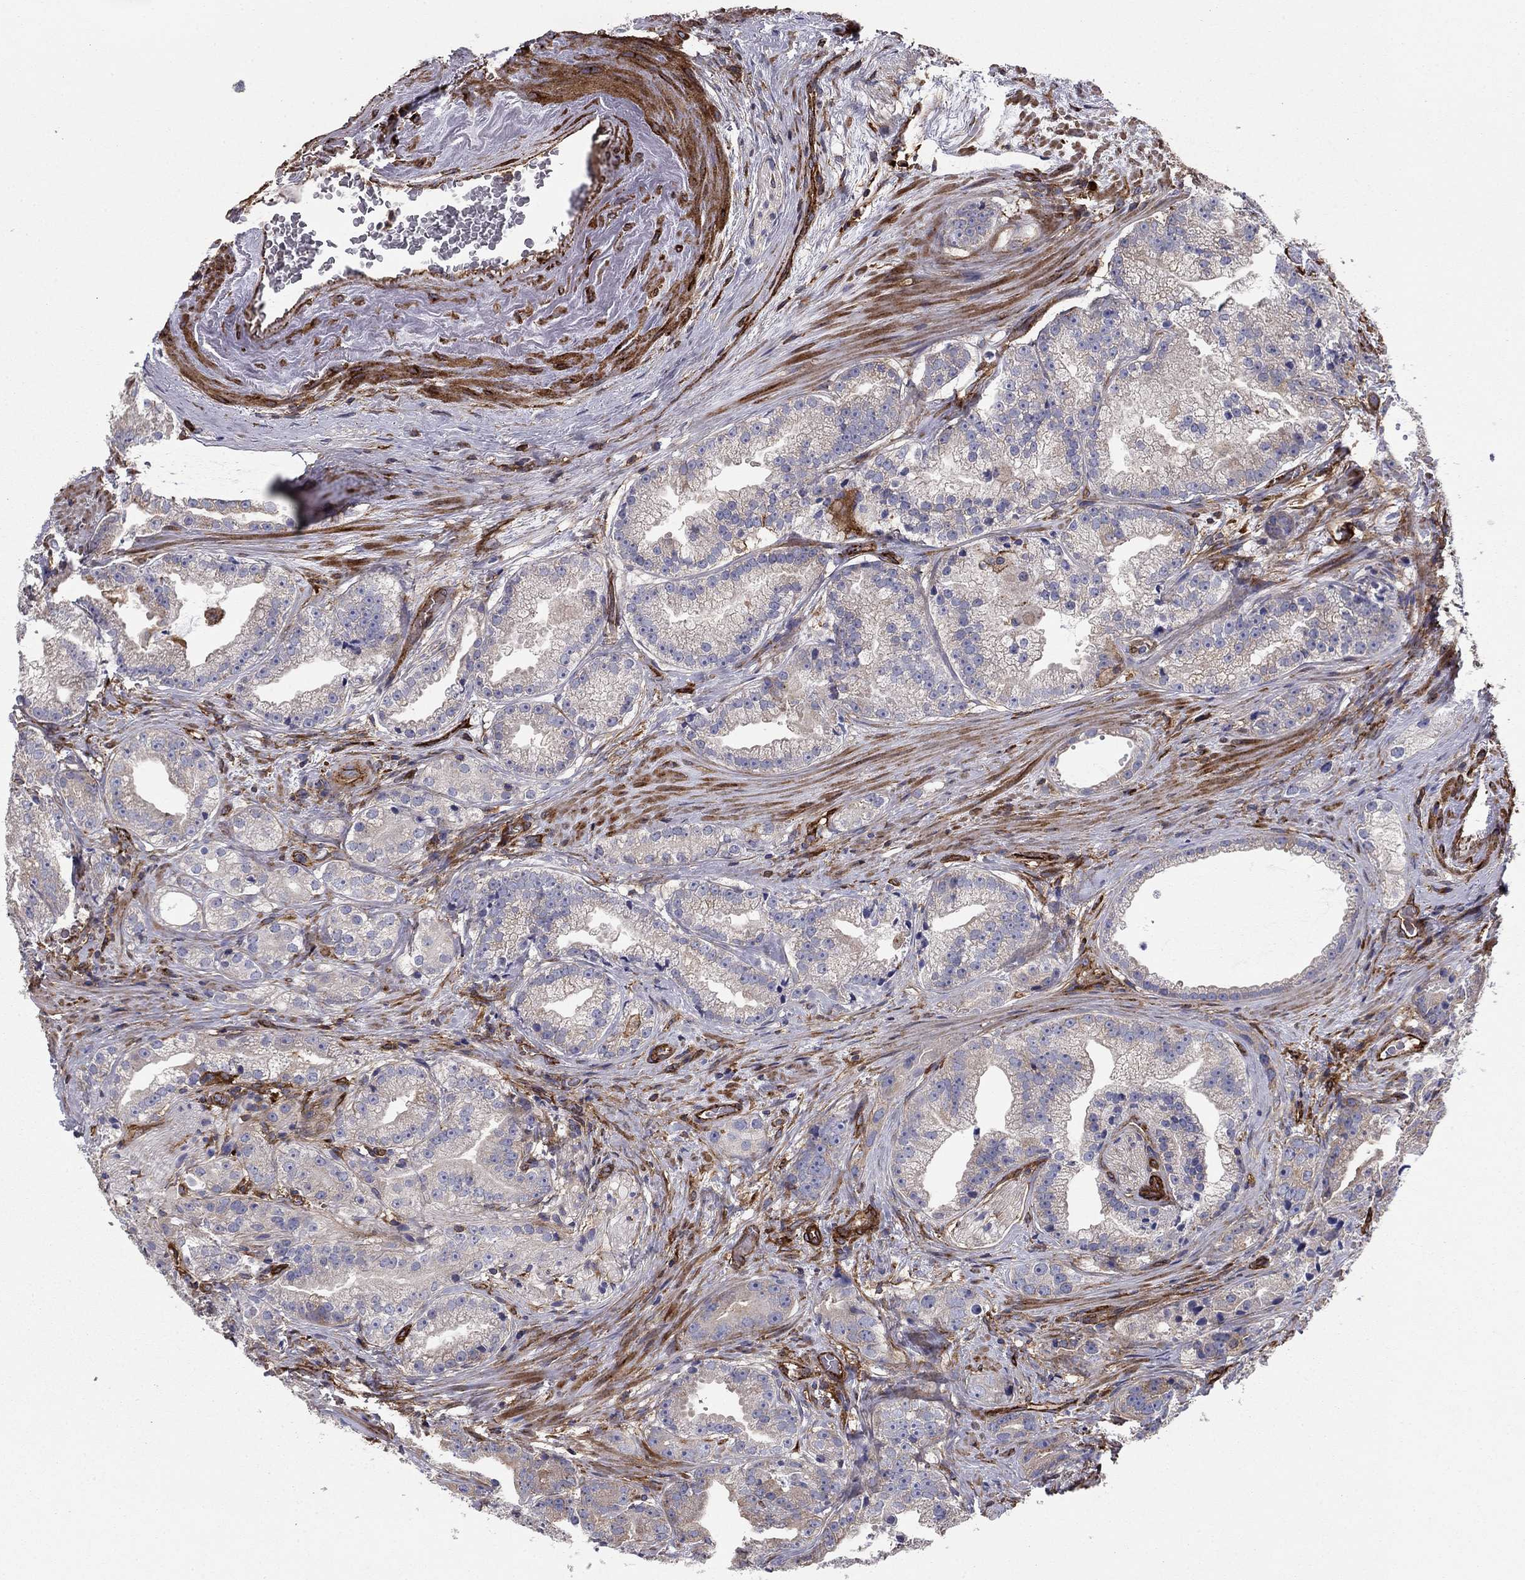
{"staining": {"intensity": "negative", "quantity": "none", "location": "none"}, "tissue": "prostate cancer", "cell_type": "Tumor cells", "image_type": "cancer", "snomed": [{"axis": "morphology", "description": "Adenocarcinoma, NOS"}, {"axis": "morphology", "description": "Adenocarcinoma, High grade"}, {"axis": "topography", "description": "Prostate"}], "caption": "Photomicrograph shows no significant protein positivity in tumor cells of prostate adenocarcinoma.", "gene": "EHBP1L1", "patient": {"sex": "male", "age": 64}}